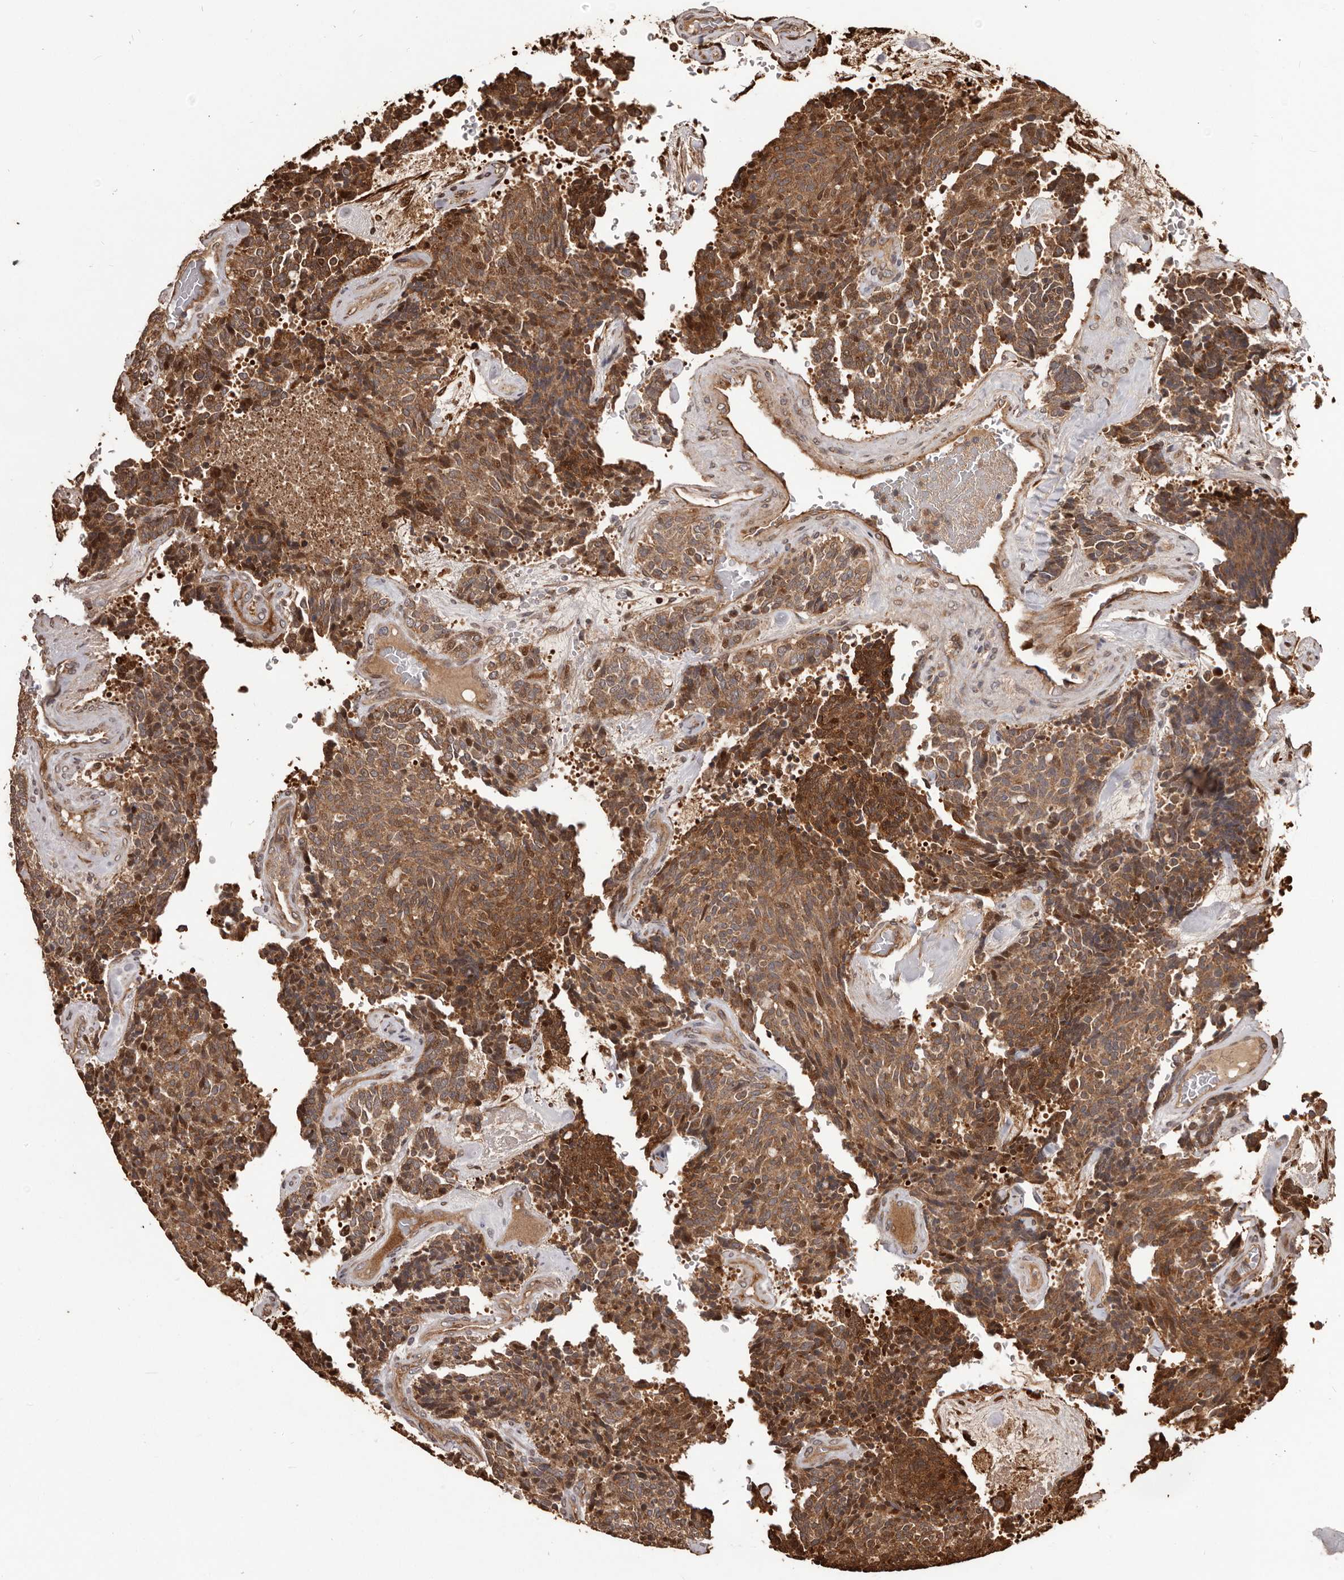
{"staining": {"intensity": "strong", "quantity": ">75%", "location": "cytoplasmic/membranous"}, "tissue": "carcinoid", "cell_type": "Tumor cells", "image_type": "cancer", "snomed": [{"axis": "morphology", "description": "Carcinoid, malignant, NOS"}, {"axis": "topography", "description": "Pancreas"}], "caption": "Protein staining by immunohistochemistry displays strong cytoplasmic/membranous staining in approximately >75% of tumor cells in carcinoid.", "gene": "MTO1", "patient": {"sex": "female", "age": 54}}